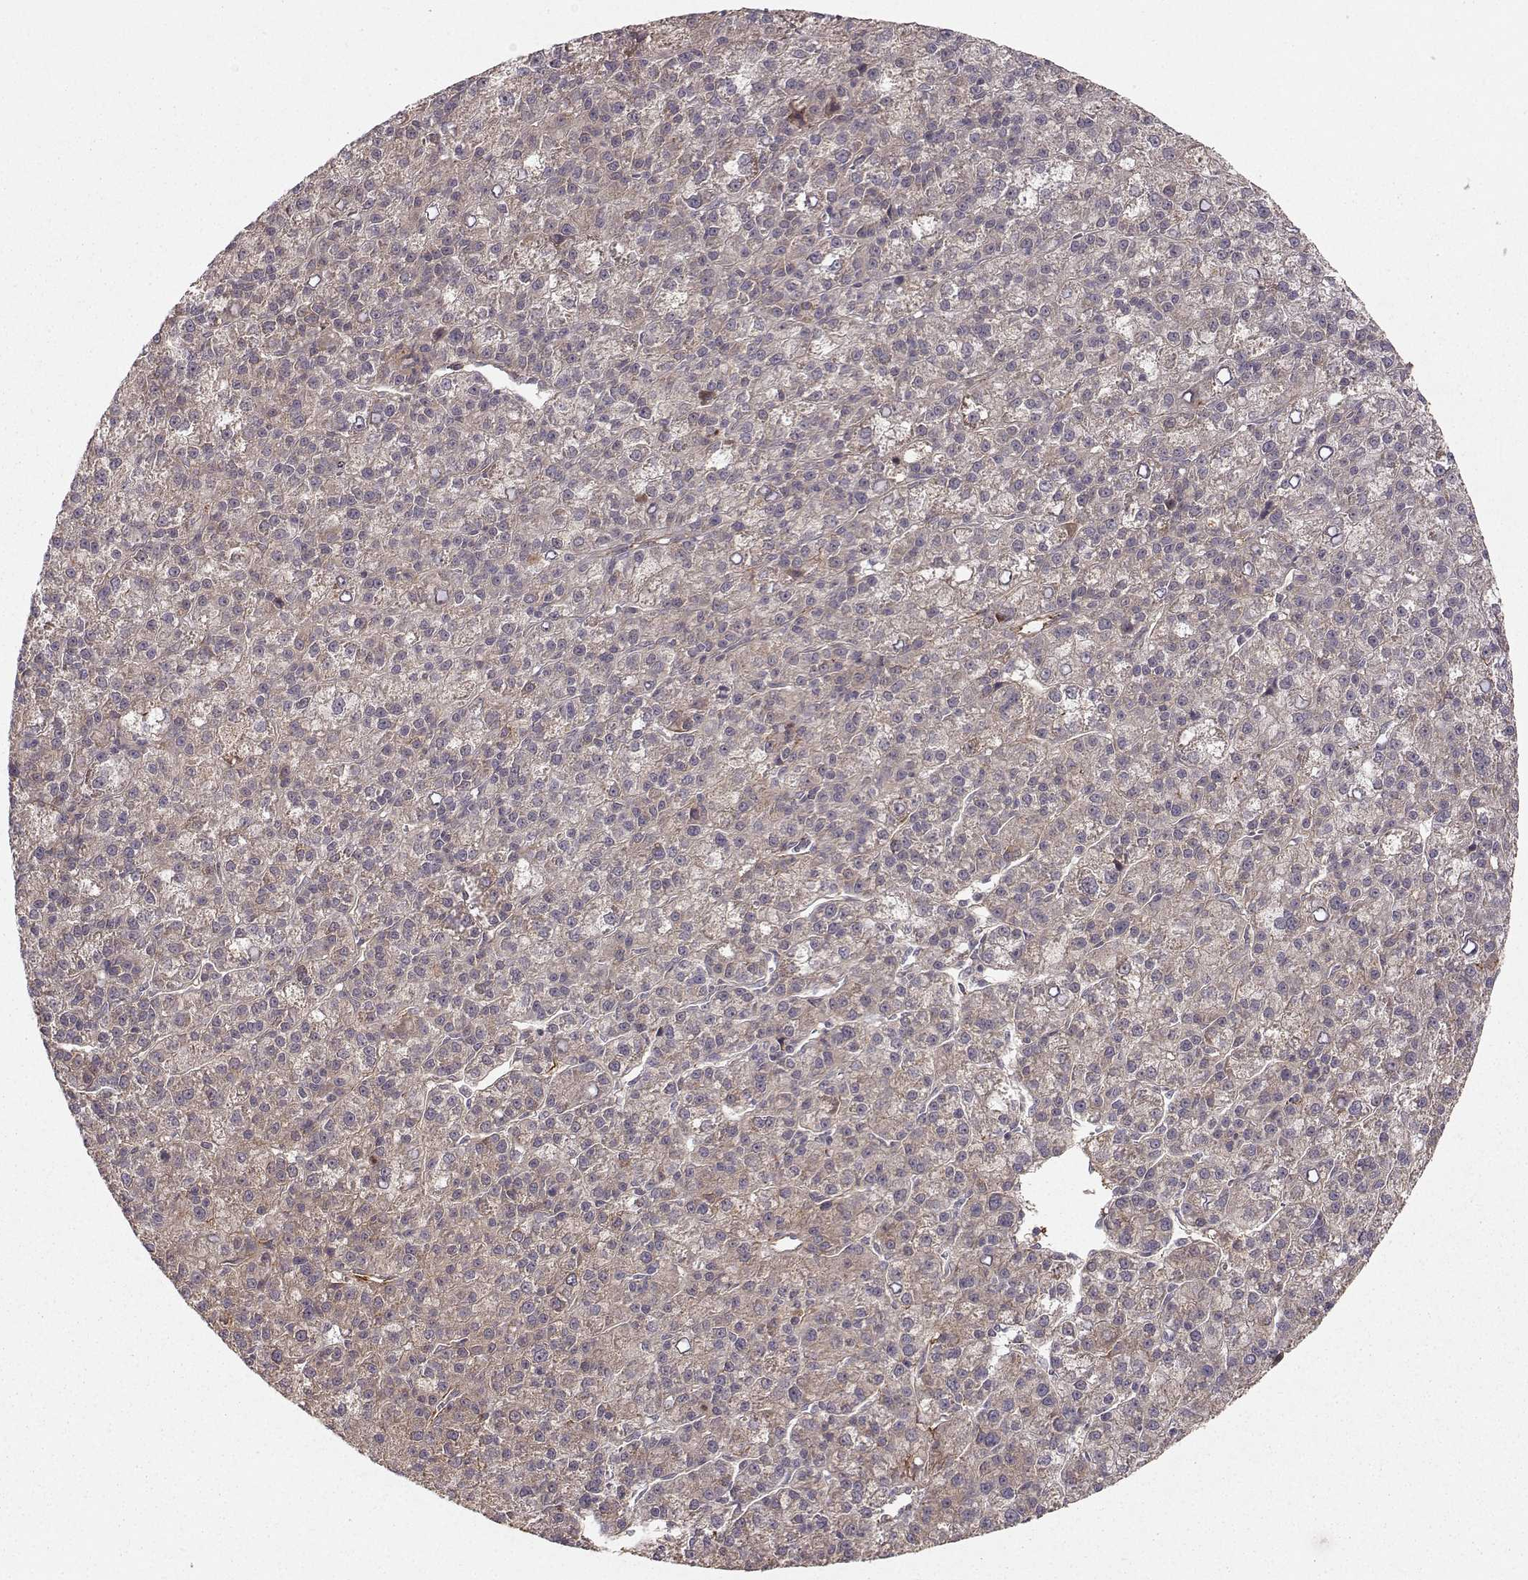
{"staining": {"intensity": "weak", "quantity": "<25%", "location": "cytoplasmic/membranous"}, "tissue": "liver cancer", "cell_type": "Tumor cells", "image_type": "cancer", "snomed": [{"axis": "morphology", "description": "Carcinoma, Hepatocellular, NOS"}, {"axis": "topography", "description": "Liver"}], "caption": "Tumor cells are negative for protein expression in human liver cancer (hepatocellular carcinoma).", "gene": "WNT6", "patient": {"sex": "female", "age": 60}}